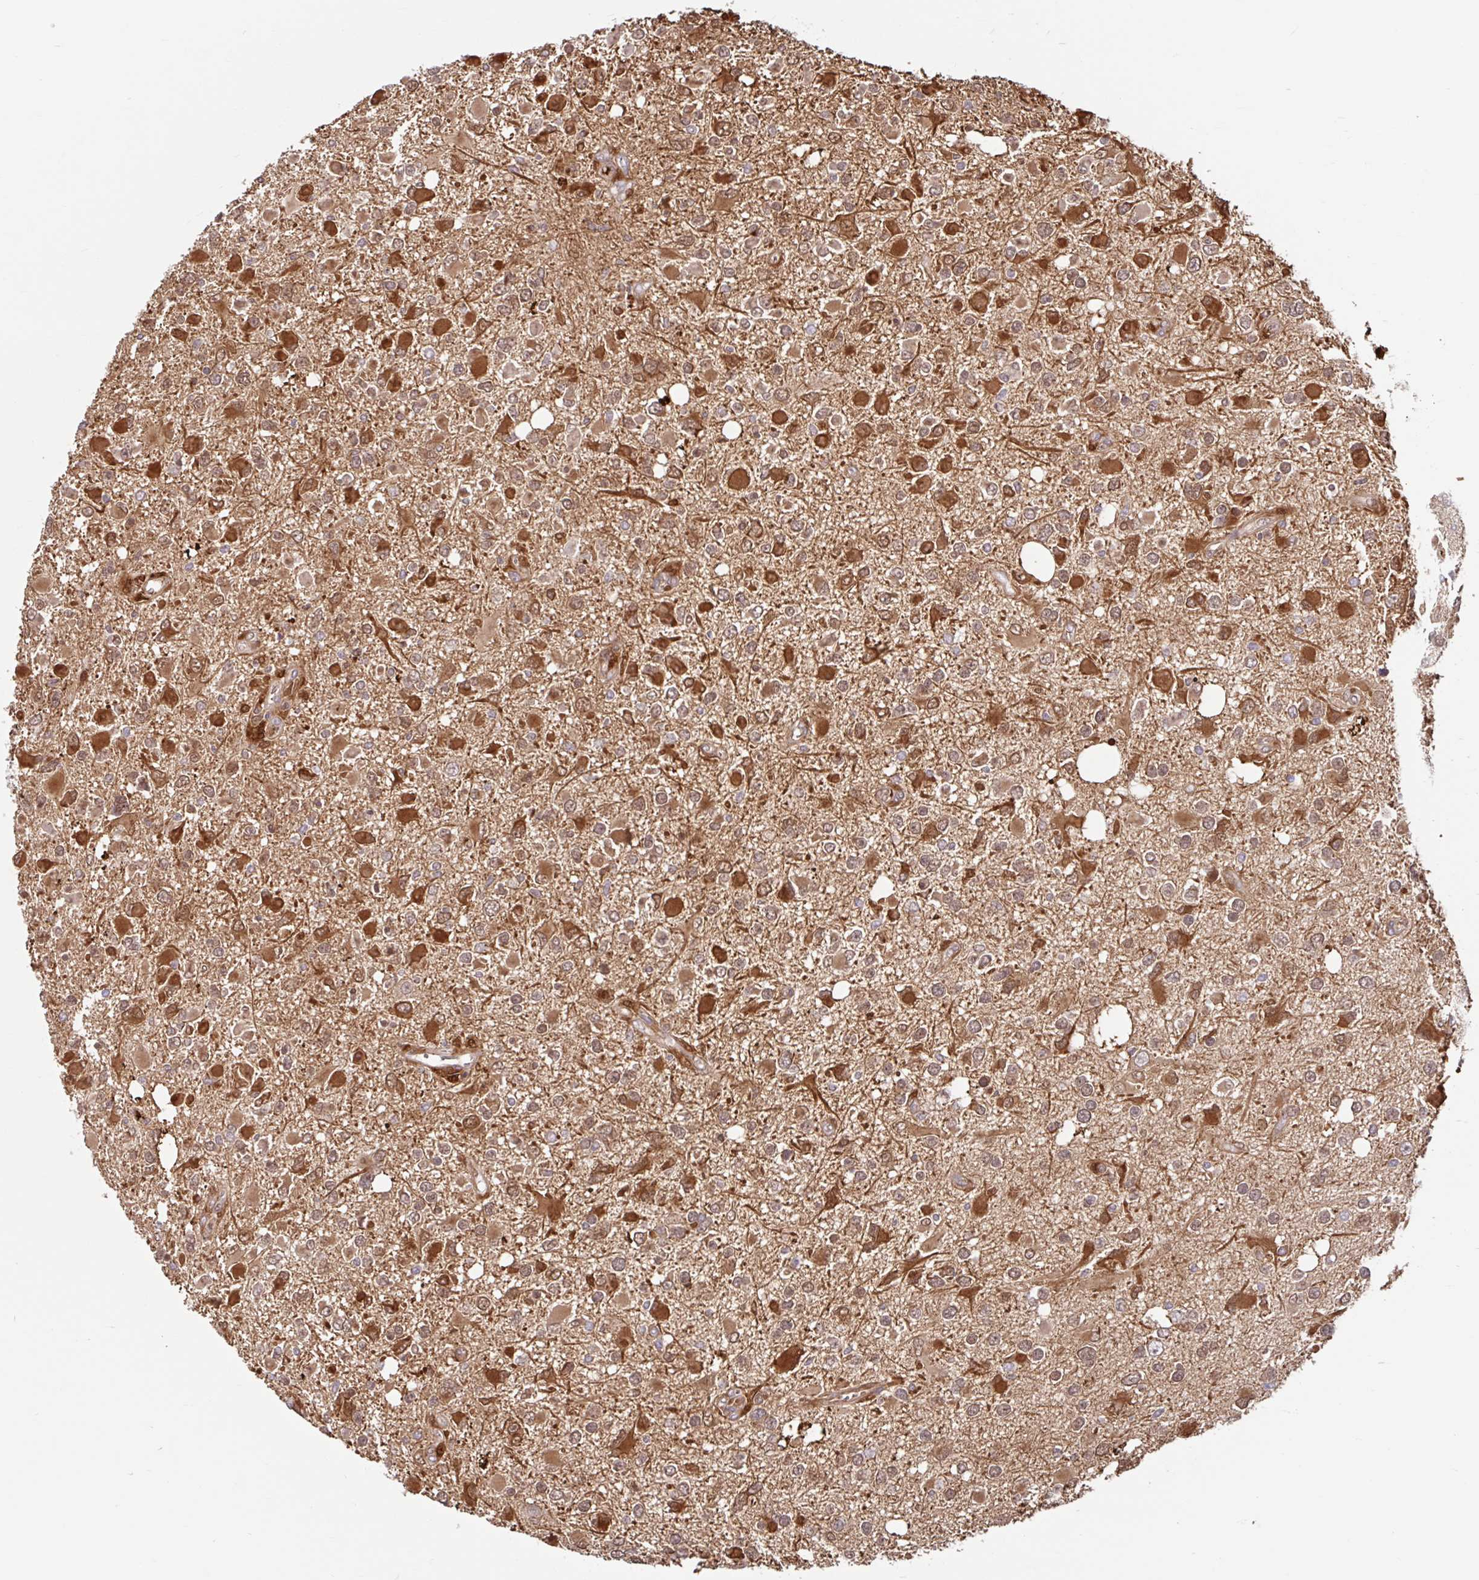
{"staining": {"intensity": "strong", "quantity": "25%-75%", "location": "cytoplasmic/membranous,nuclear"}, "tissue": "glioma", "cell_type": "Tumor cells", "image_type": "cancer", "snomed": [{"axis": "morphology", "description": "Glioma, malignant, High grade"}, {"axis": "topography", "description": "Brain"}], "caption": "This photomicrograph exhibits immunohistochemistry (IHC) staining of malignant glioma (high-grade), with high strong cytoplasmic/membranous and nuclear staining in approximately 25%-75% of tumor cells.", "gene": "BLVRA", "patient": {"sex": "male", "age": 53}}